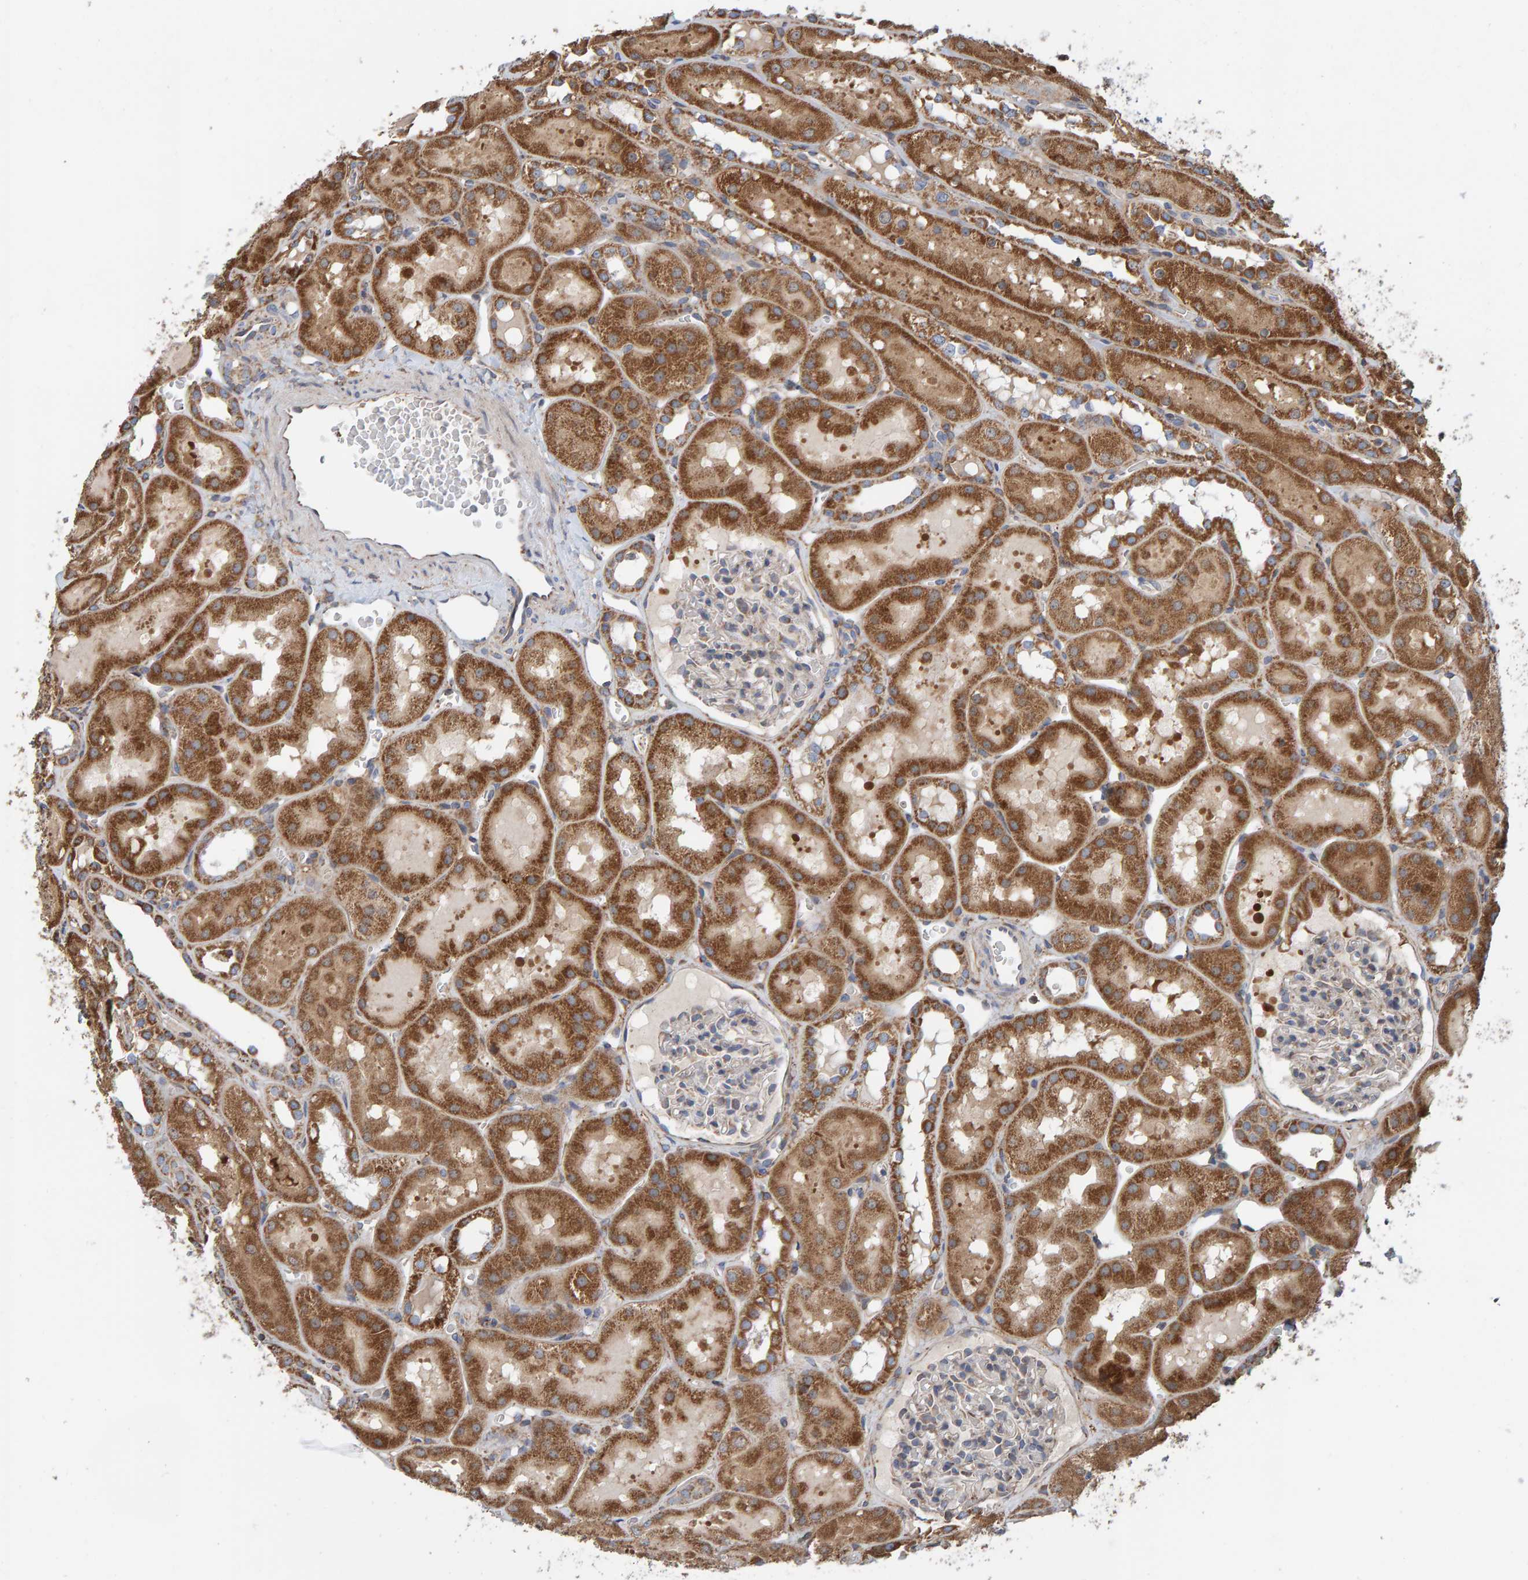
{"staining": {"intensity": "weak", "quantity": "25%-75%", "location": "cytoplasmic/membranous"}, "tissue": "kidney", "cell_type": "Cells in glomeruli", "image_type": "normal", "snomed": [{"axis": "morphology", "description": "Normal tissue, NOS"}, {"axis": "topography", "description": "Kidney"}, {"axis": "topography", "description": "Urinary bladder"}], "caption": "Kidney stained with DAB (3,3'-diaminobenzidine) immunohistochemistry (IHC) demonstrates low levels of weak cytoplasmic/membranous expression in about 25%-75% of cells in glomeruli.", "gene": "MRPL45", "patient": {"sex": "male", "age": 16}}